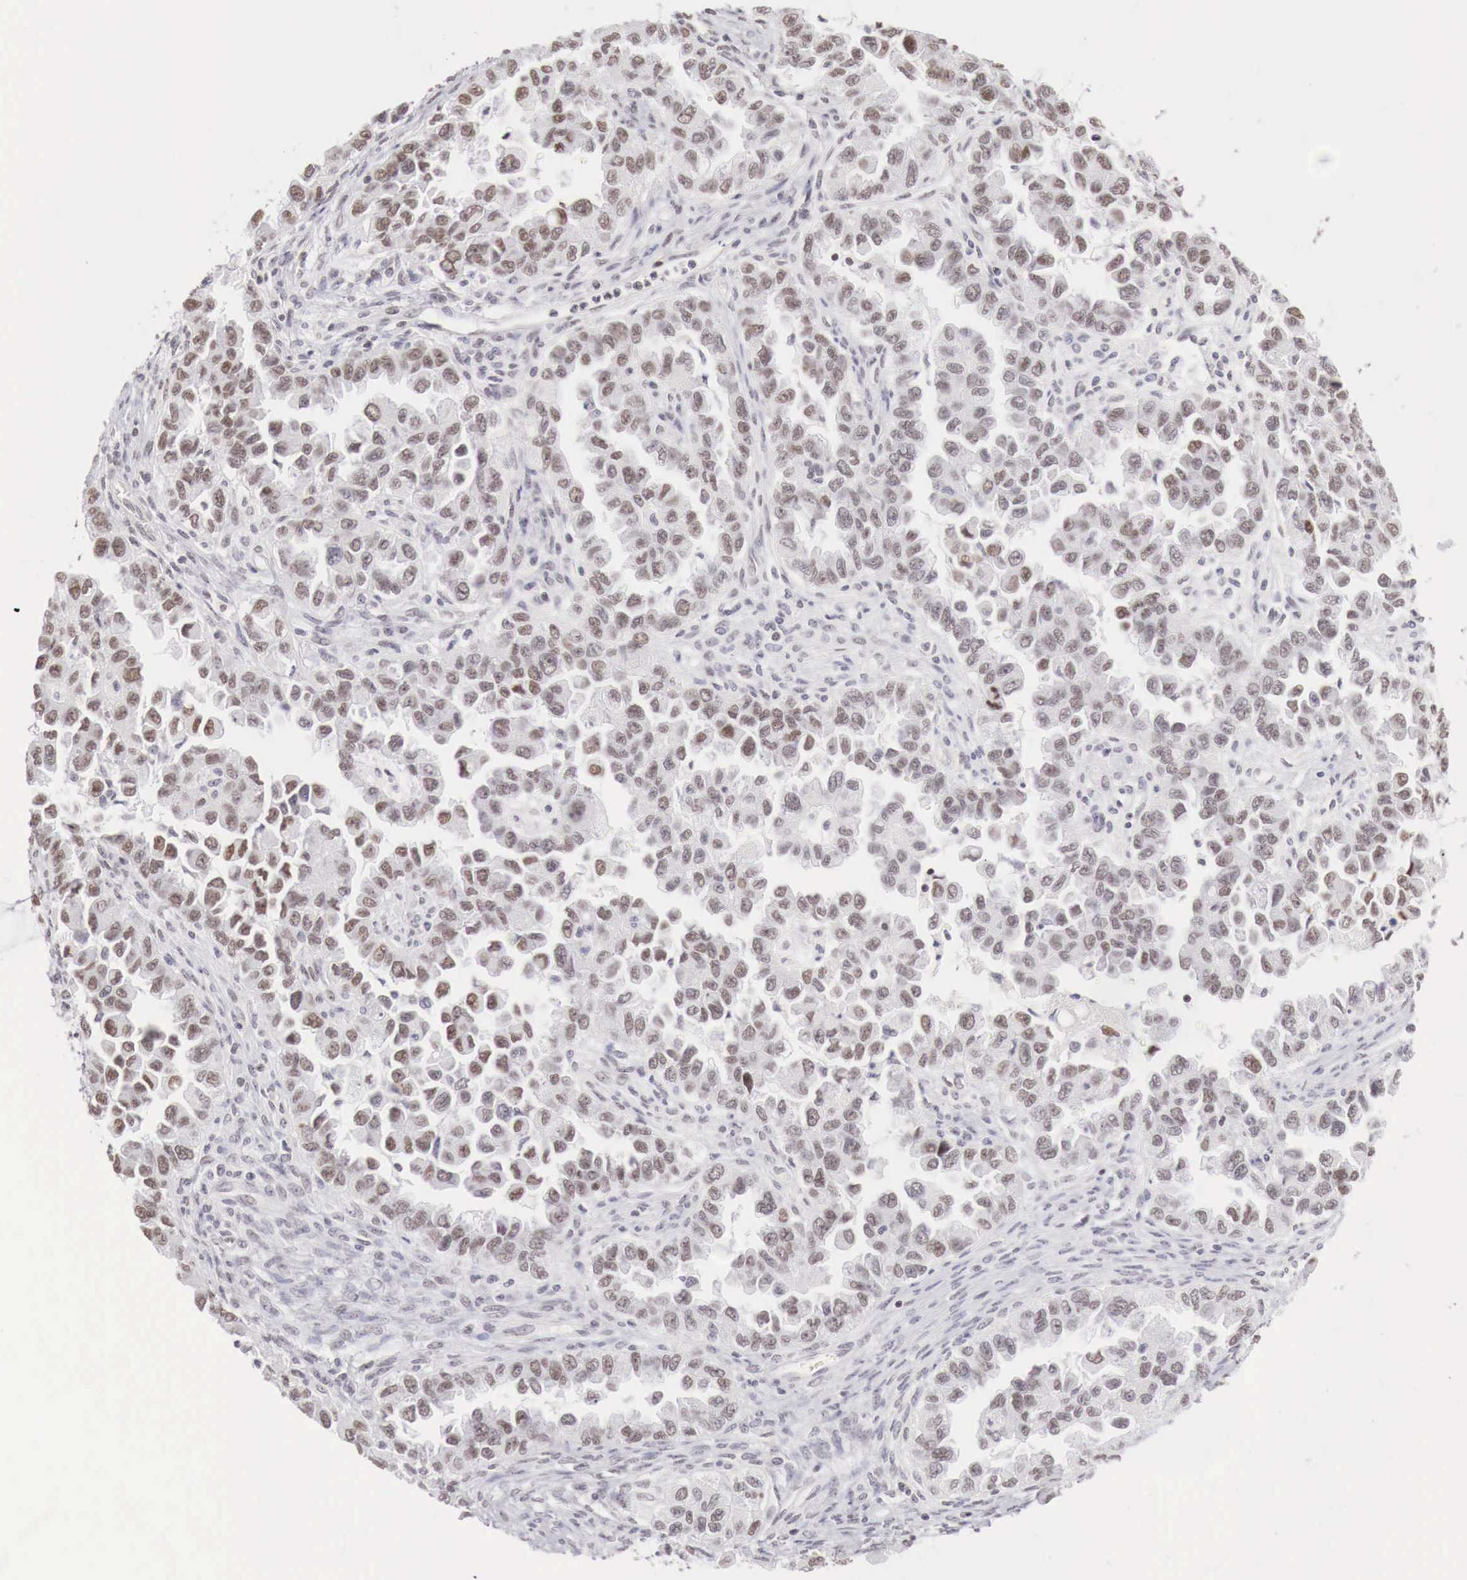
{"staining": {"intensity": "weak", "quantity": "25%-75%", "location": "nuclear"}, "tissue": "ovarian cancer", "cell_type": "Tumor cells", "image_type": "cancer", "snomed": [{"axis": "morphology", "description": "Cystadenocarcinoma, serous, NOS"}, {"axis": "topography", "description": "Ovary"}], "caption": "Protein expression analysis of ovarian cancer (serous cystadenocarcinoma) reveals weak nuclear staining in approximately 25%-75% of tumor cells. (brown staining indicates protein expression, while blue staining denotes nuclei).", "gene": "PHF14", "patient": {"sex": "female", "age": 84}}